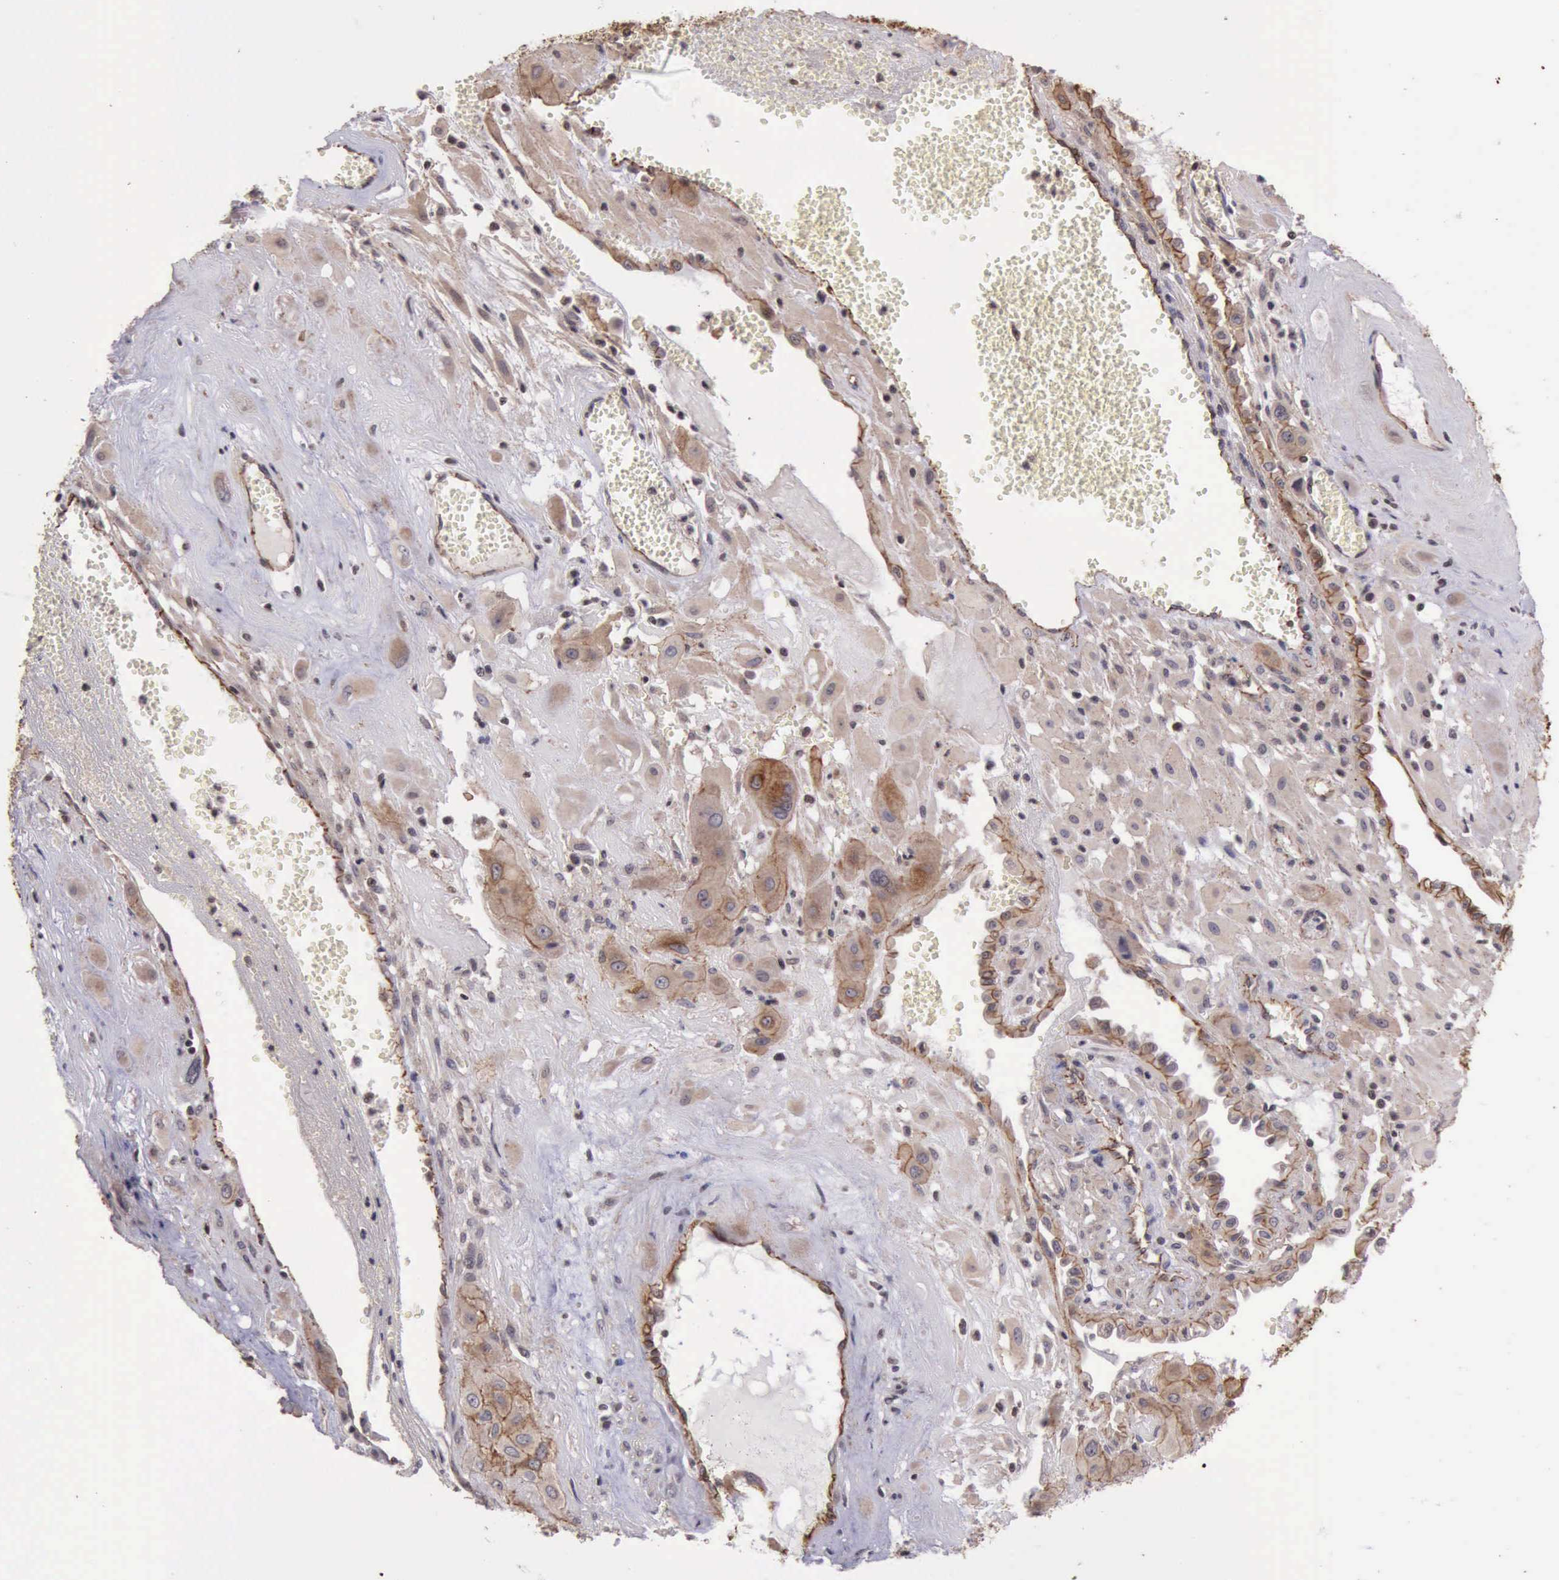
{"staining": {"intensity": "weak", "quantity": ">75%", "location": "cytoplasmic/membranous"}, "tissue": "cervical cancer", "cell_type": "Tumor cells", "image_type": "cancer", "snomed": [{"axis": "morphology", "description": "Squamous cell carcinoma, NOS"}, {"axis": "topography", "description": "Cervix"}], "caption": "A high-resolution micrograph shows IHC staining of squamous cell carcinoma (cervical), which demonstrates weak cytoplasmic/membranous positivity in about >75% of tumor cells.", "gene": "CTNNB1", "patient": {"sex": "female", "age": 34}}